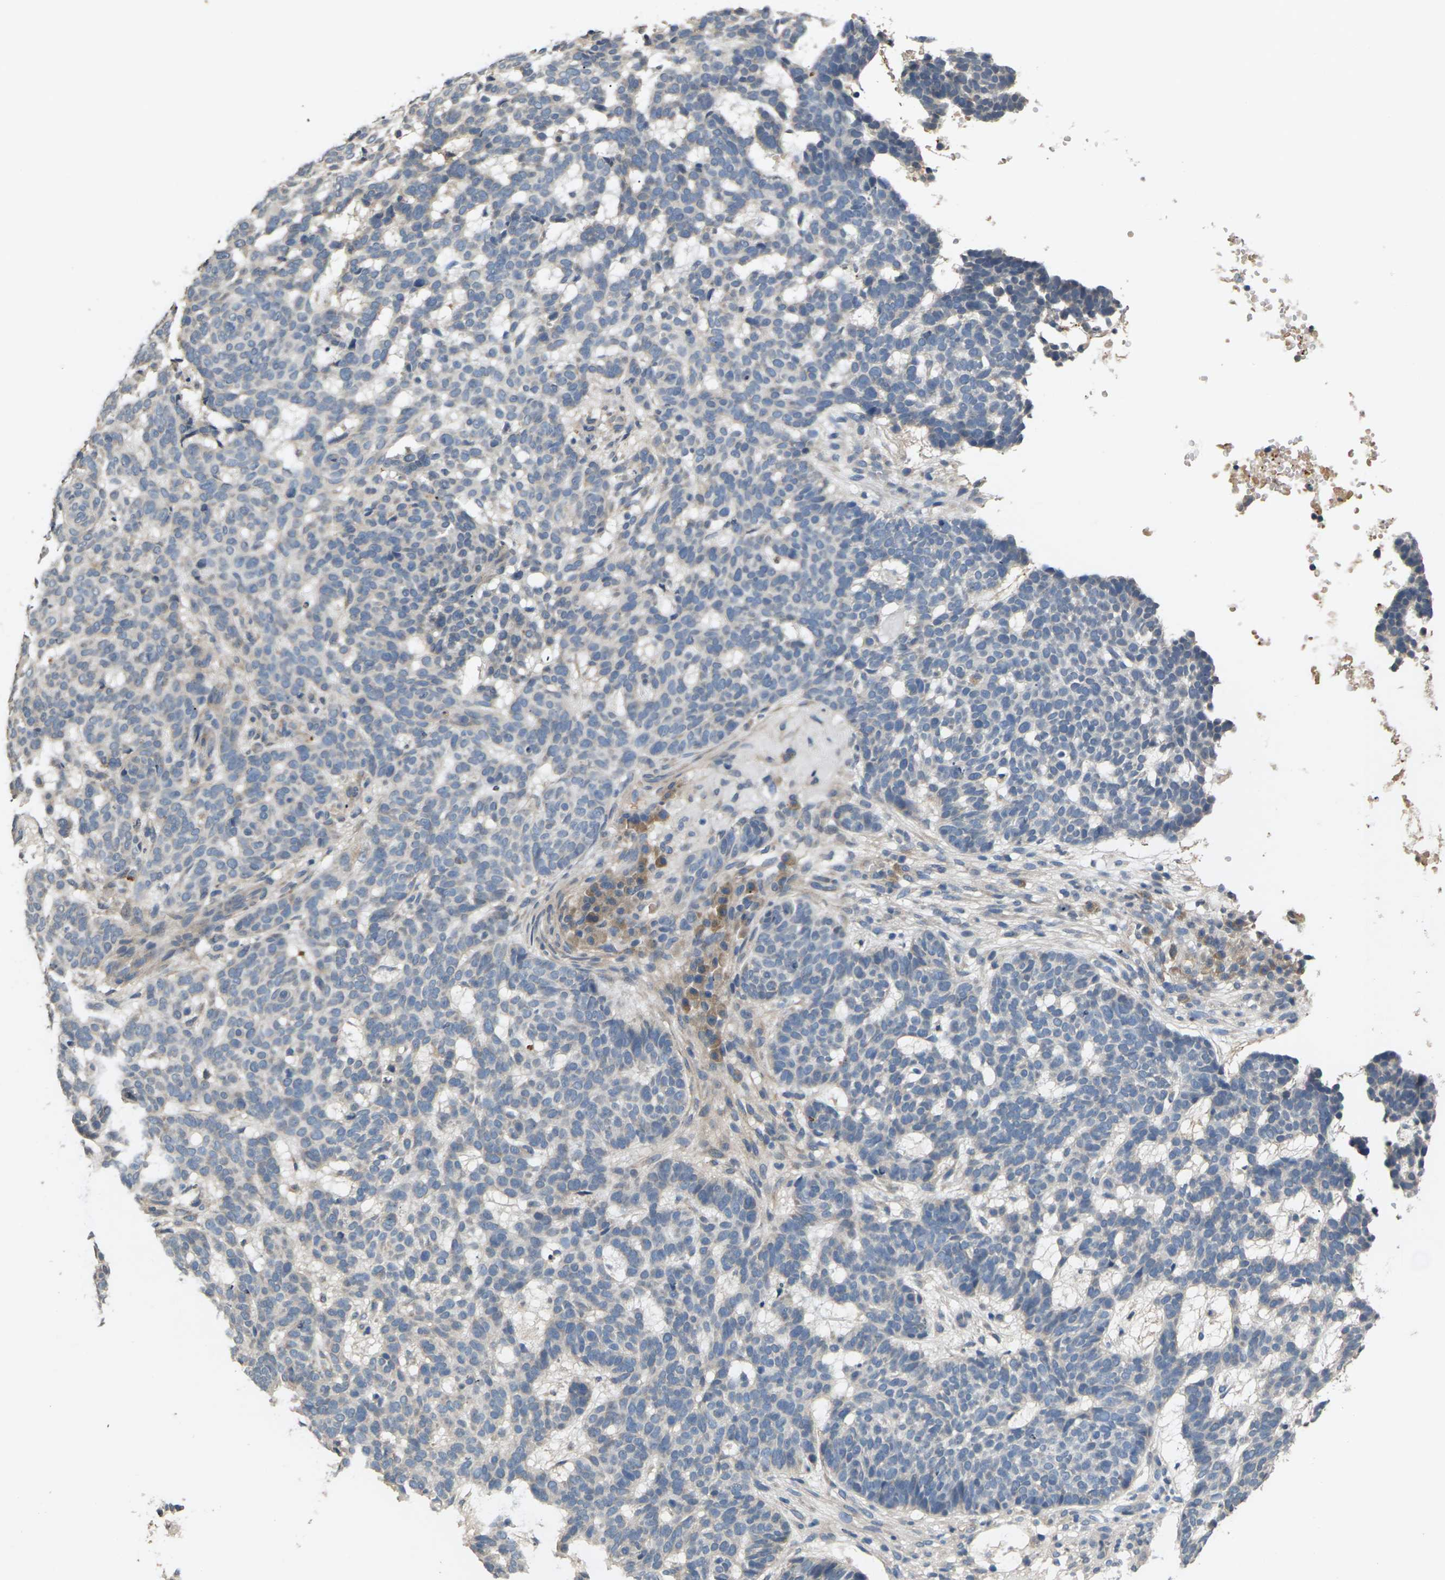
{"staining": {"intensity": "negative", "quantity": "none", "location": "none"}, "tissue": "skin cancer", "cell_type": "Tumor cells", "image_type": "cancer", "snomed": [{"axis": "morphology", "description": "Basal cell carcinoma"}, {"axis": "topography", "description": "Skin"}], "caption": "Immunohistochemistry (IHC) histopathology image of human basal cell carcinoma (skin) stained for a protein (brown), which shows no positivity in tumor cells.", "gene": "SLC2A2", "patient": {"sex": "male", "age": 85}}